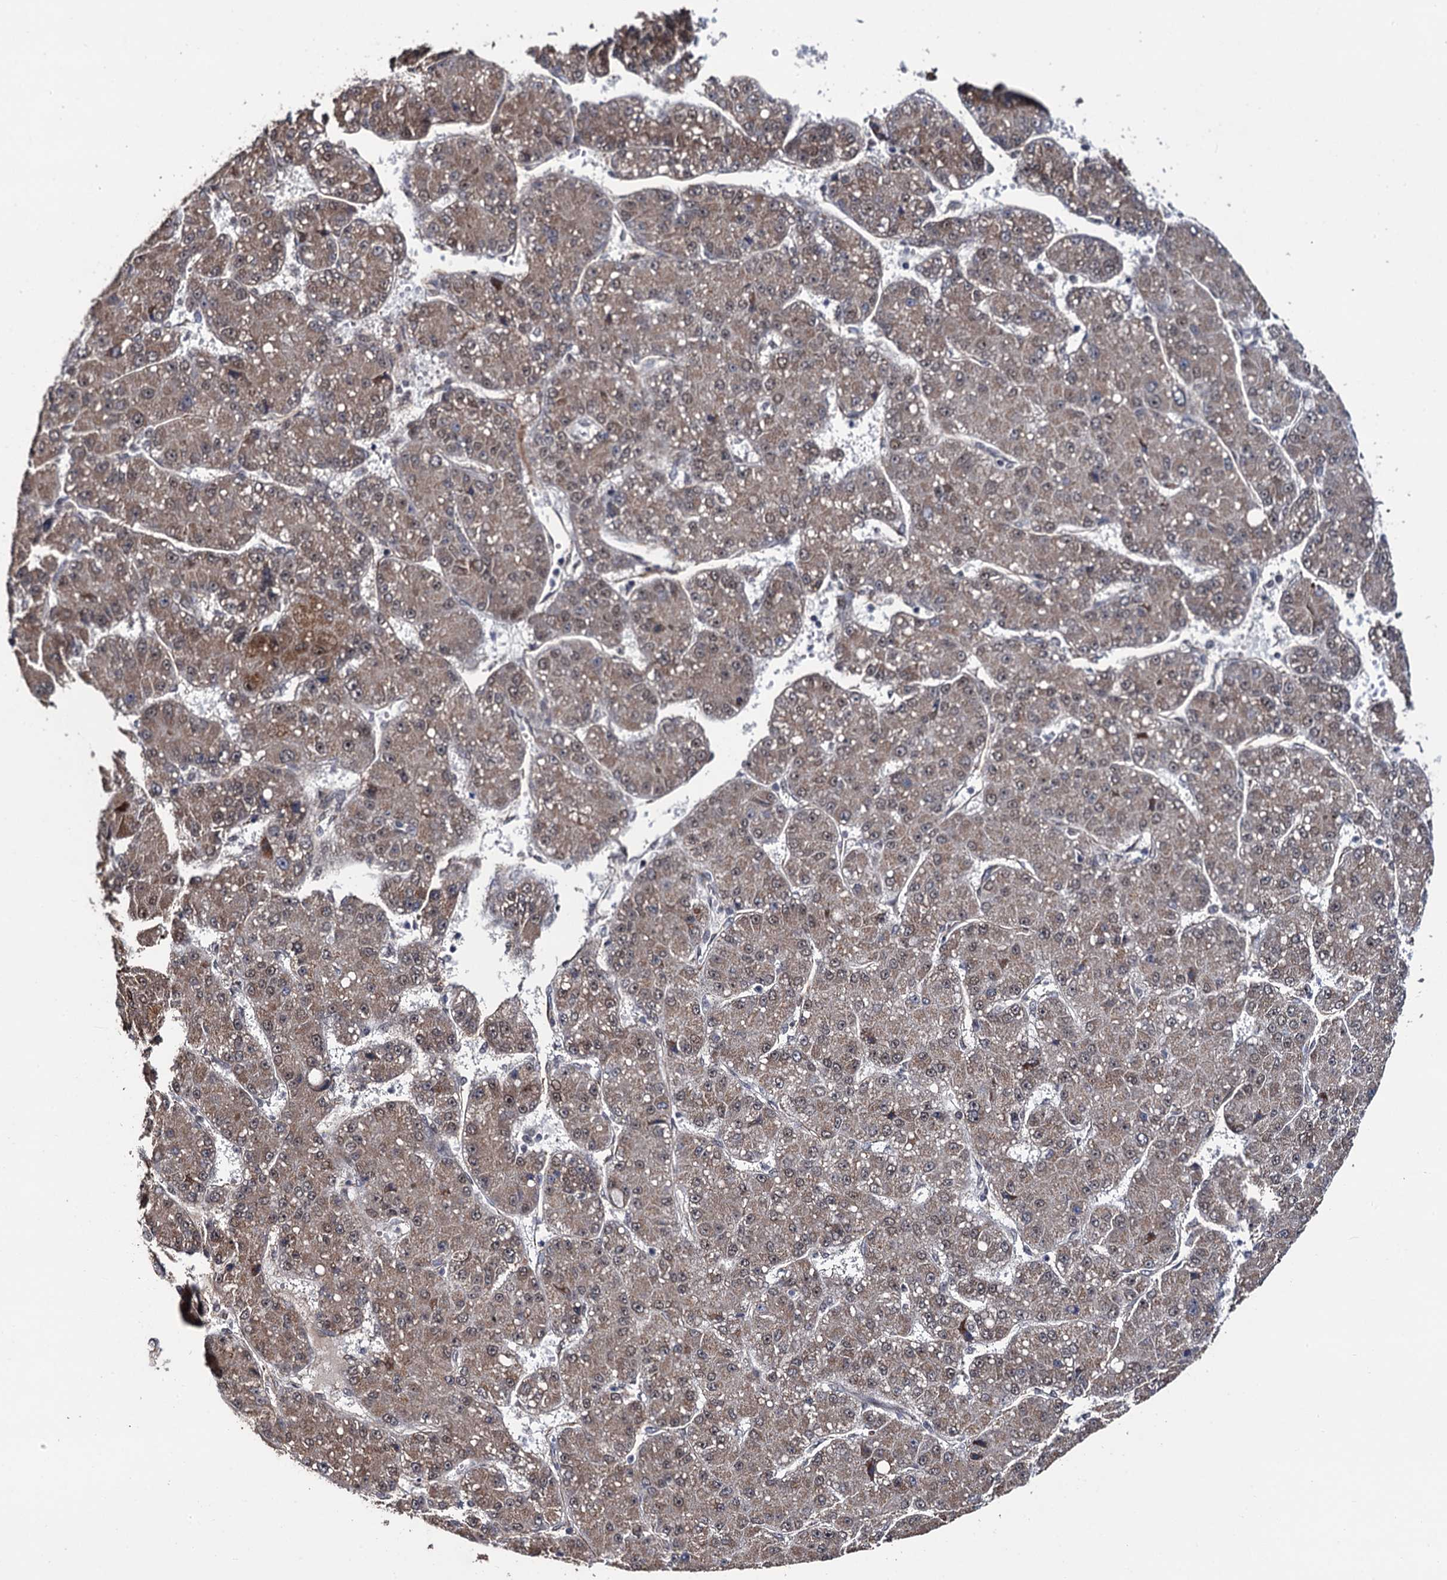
{"staining": {"intensity": "weak", "quantity": ">75%", "location": "cytoplasmic/membranous,nuclear"}, "tissue": "liver cancer", "cell_type": "Tumor cells", "image_type": "cancer", "snomed": [{"axis": "morphology", "description": "Carcinoma, Hepatocellular, NOS"}, {"axis": "topography", "description": "Liver"}], "caption": "Liver cancer (hepatocellular carcinoma) was stained to show a protein in brown. There is low levels of weak cytoplasmic/membranous and nuclear staining in about >75% of tumor cells.", "gene": "LRRC63", "patient": {"sex": "male", "age": 67}}